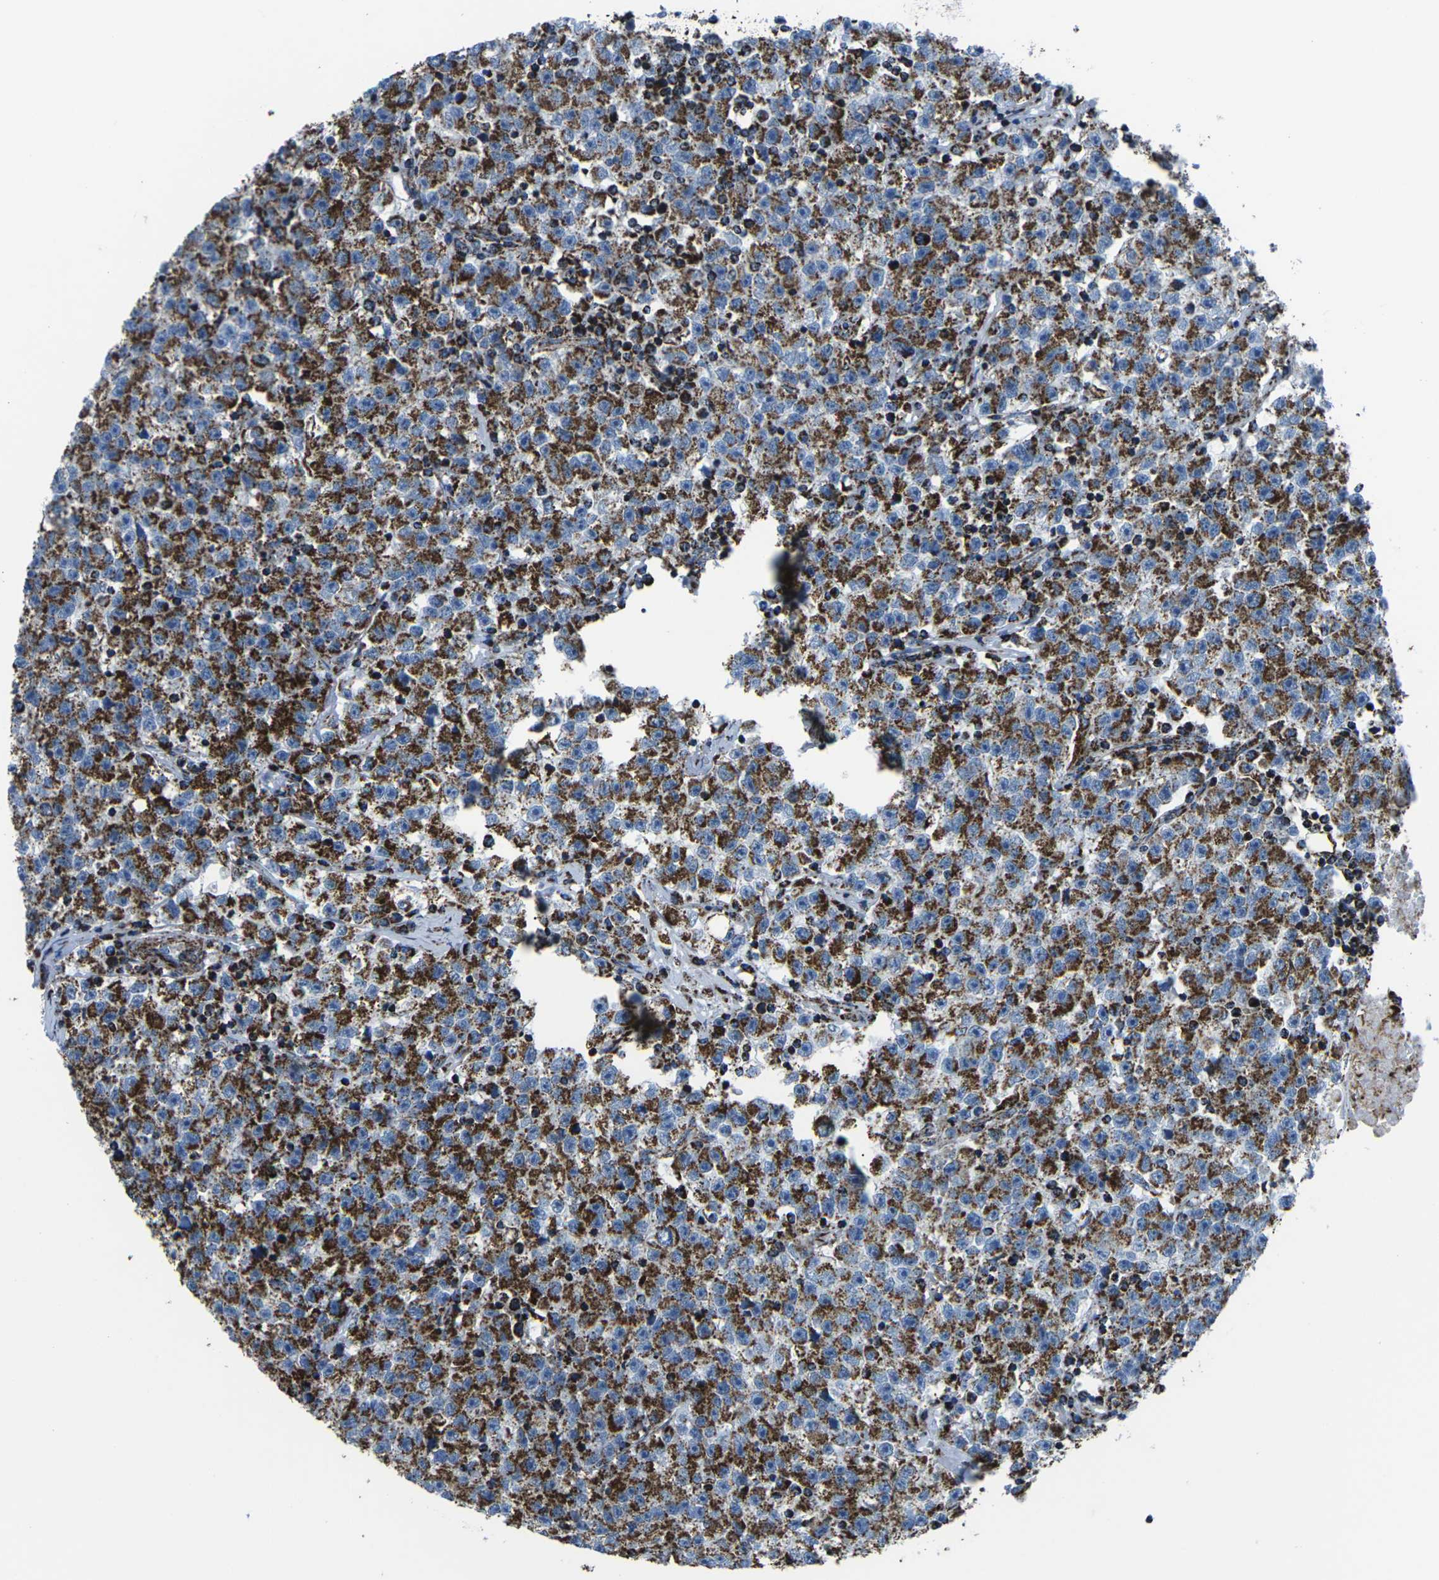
{"staining": {"intensity": "strong", "quantity": ">75%", "location": "cytoplasmic/membranous"}, "tissue": "testis cancer", "cell_type": "Tumor cells", "image_type": "cancer", "snomed": [{"axis": "morphology", "description": "Seminoma, NOS"}, {"axis": "topography", "description": "Testis"}], "caption": "Immunohistochemistry photomicrograph of neoplastic tissue: human testis cancer (seminoma) stained using immunohistochemistry (IHC) demonstrates high levels of strong protein expression localized specifically in the cytoplasmic/membranous of tumor cells, appearing as a cytoplasmic/membranous brown color.", "gene": "MT-CO2", "patient": {"sex": "male", "age": 22}}